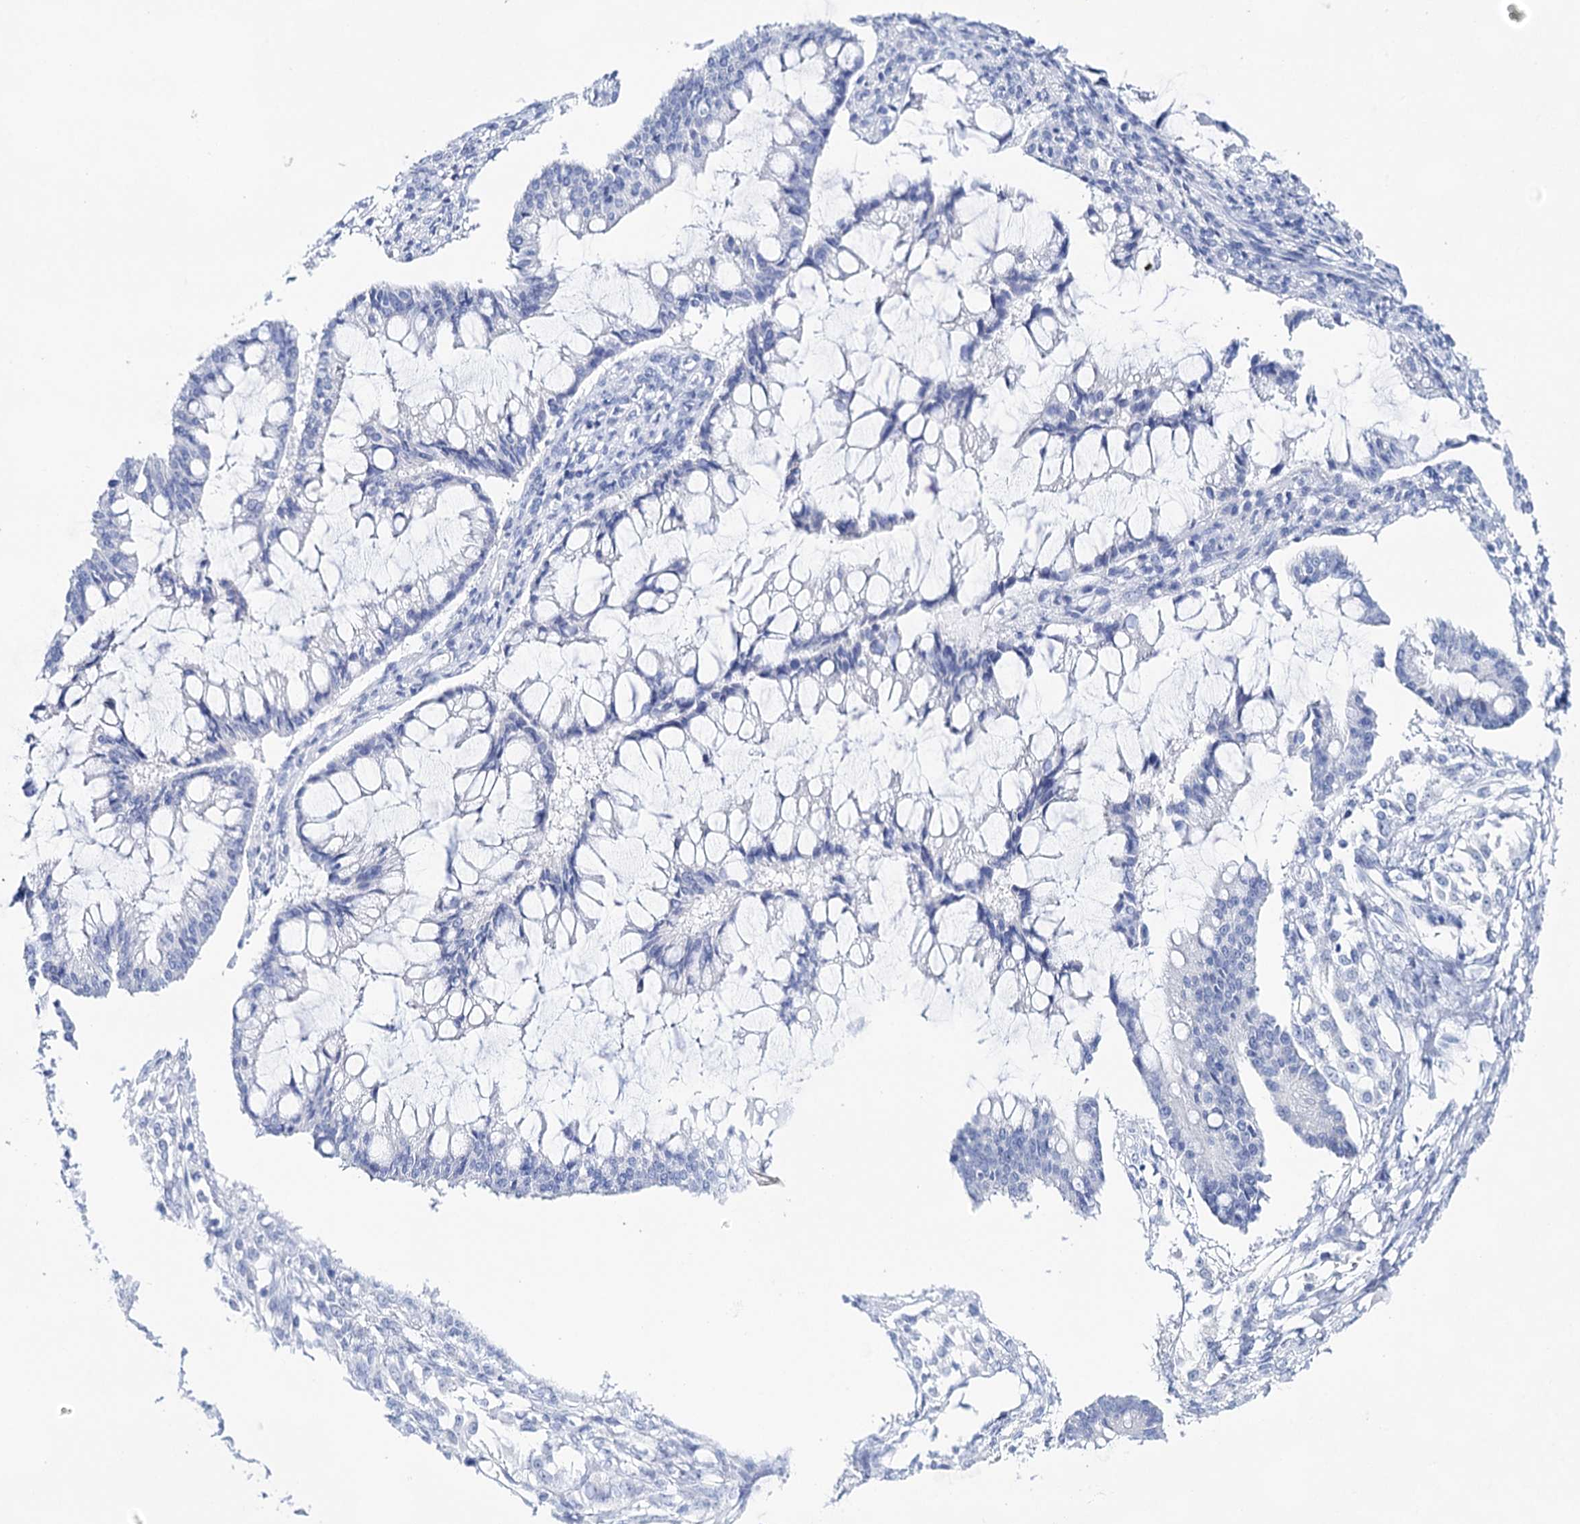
{"staining": {"intensity": "negative", "quantity": "none", "location": "none"}, "tissue": "ovarian cancer", "cell_type": "Tumor cells", "image_type": "cancer", "snomed": [{"axis": "morphology", "description": "Cystadenocarcinoma, mucinous, NOS"}, {"axis": "topography", "description": "Ovary"}], "caption": "Image shows no significant protein positivity in tumor cells of ovarian mucinous cystadenocarcinoma.", "gene": "LALBA", "patient": {"sex": "female", "age": 73}}